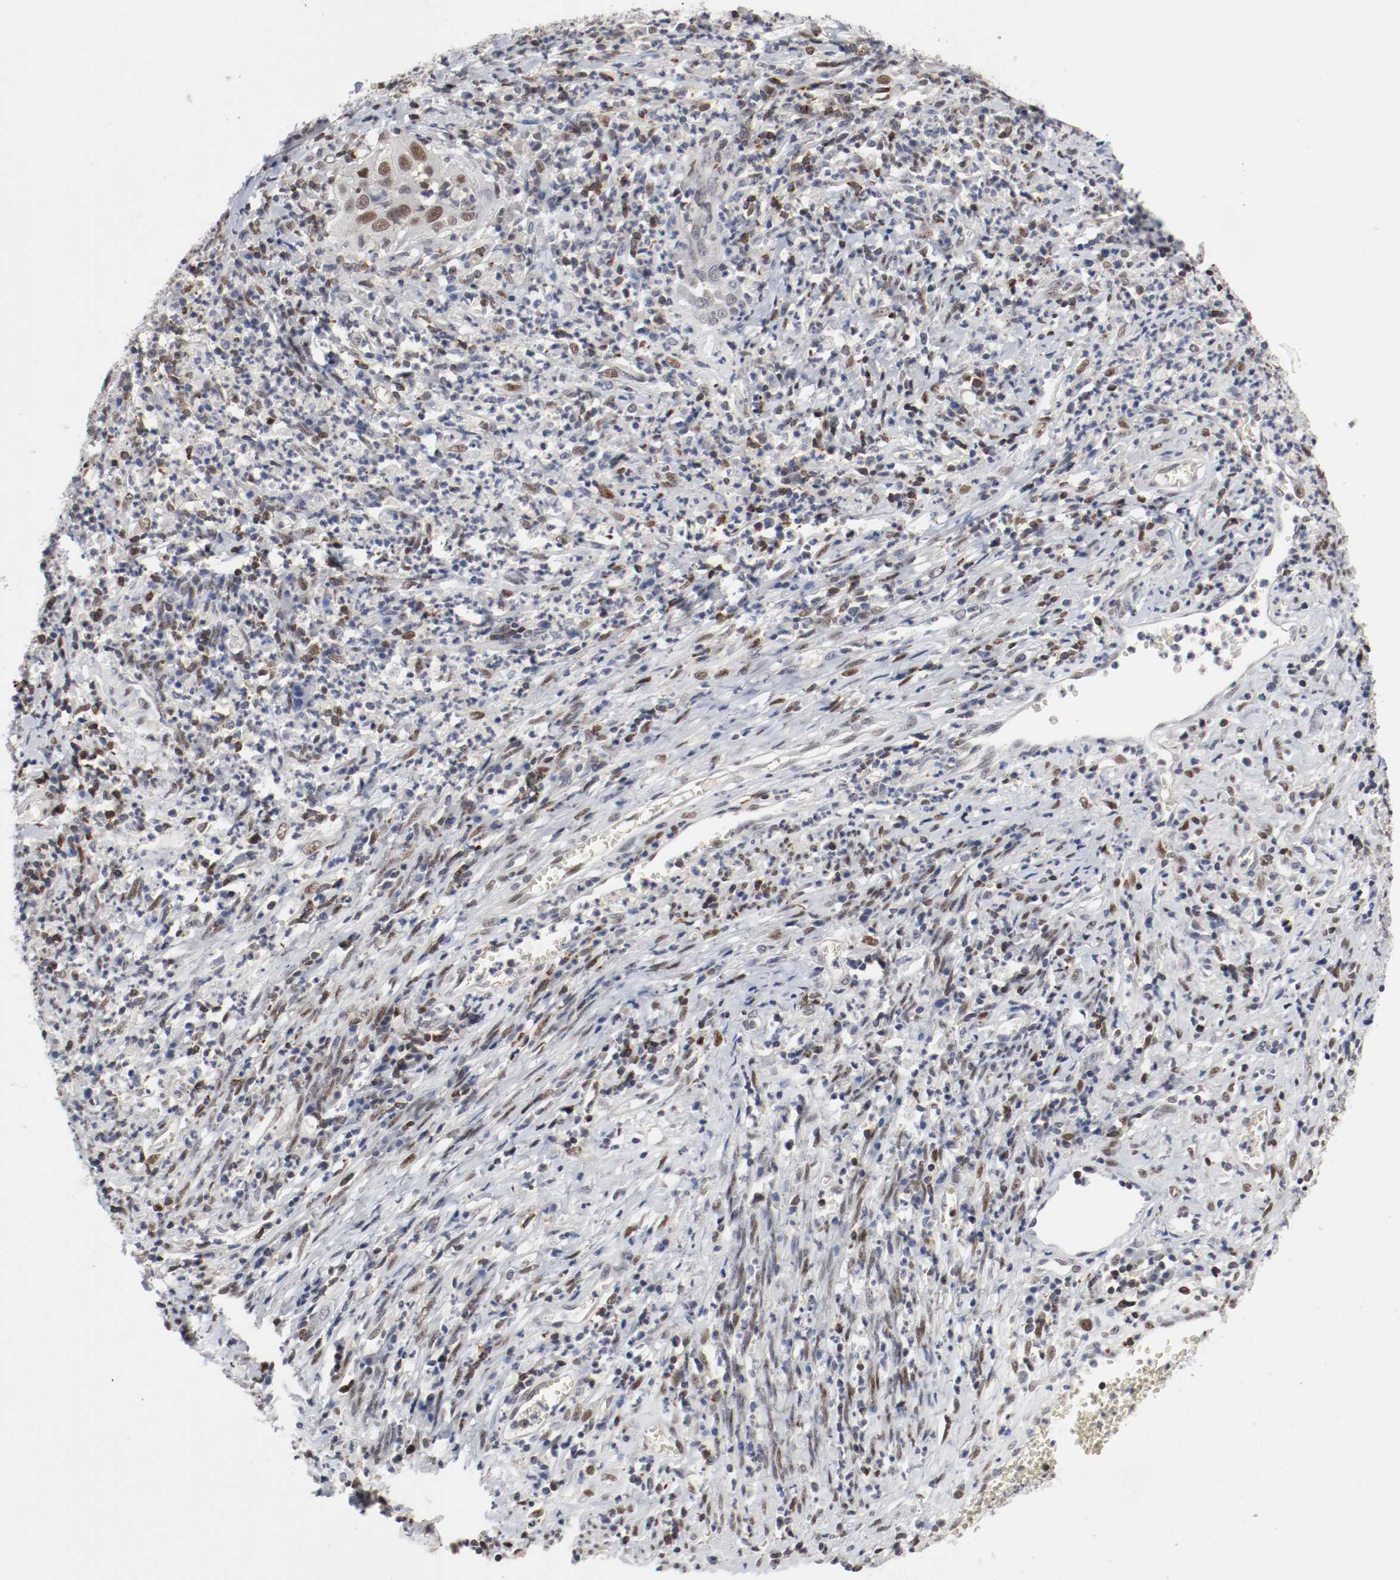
{"staining": {"intensity": "moderate", "quantity": "25%-75%", "location": "nuclear"}, "tissue": "cervical cancer", "cell_type": "Tumor cells", "image_type": "cancer", "snomed": [{"axis": "morphology", "description": "Squamous cell carcinoma, NOS"}, {"axis": "topography", "description": "Cervix"}], "caption": "Protein expression analysis of cervical cancer (squamous cell carcinoma) reveals moderate nuclear positivity in approximately 25%-75% of tumor cells. (brown staining indicates protein expression, while blue staining denotes nuclei).", "gene": "JUND", "patient": {"sex": "female", "age": 32}}